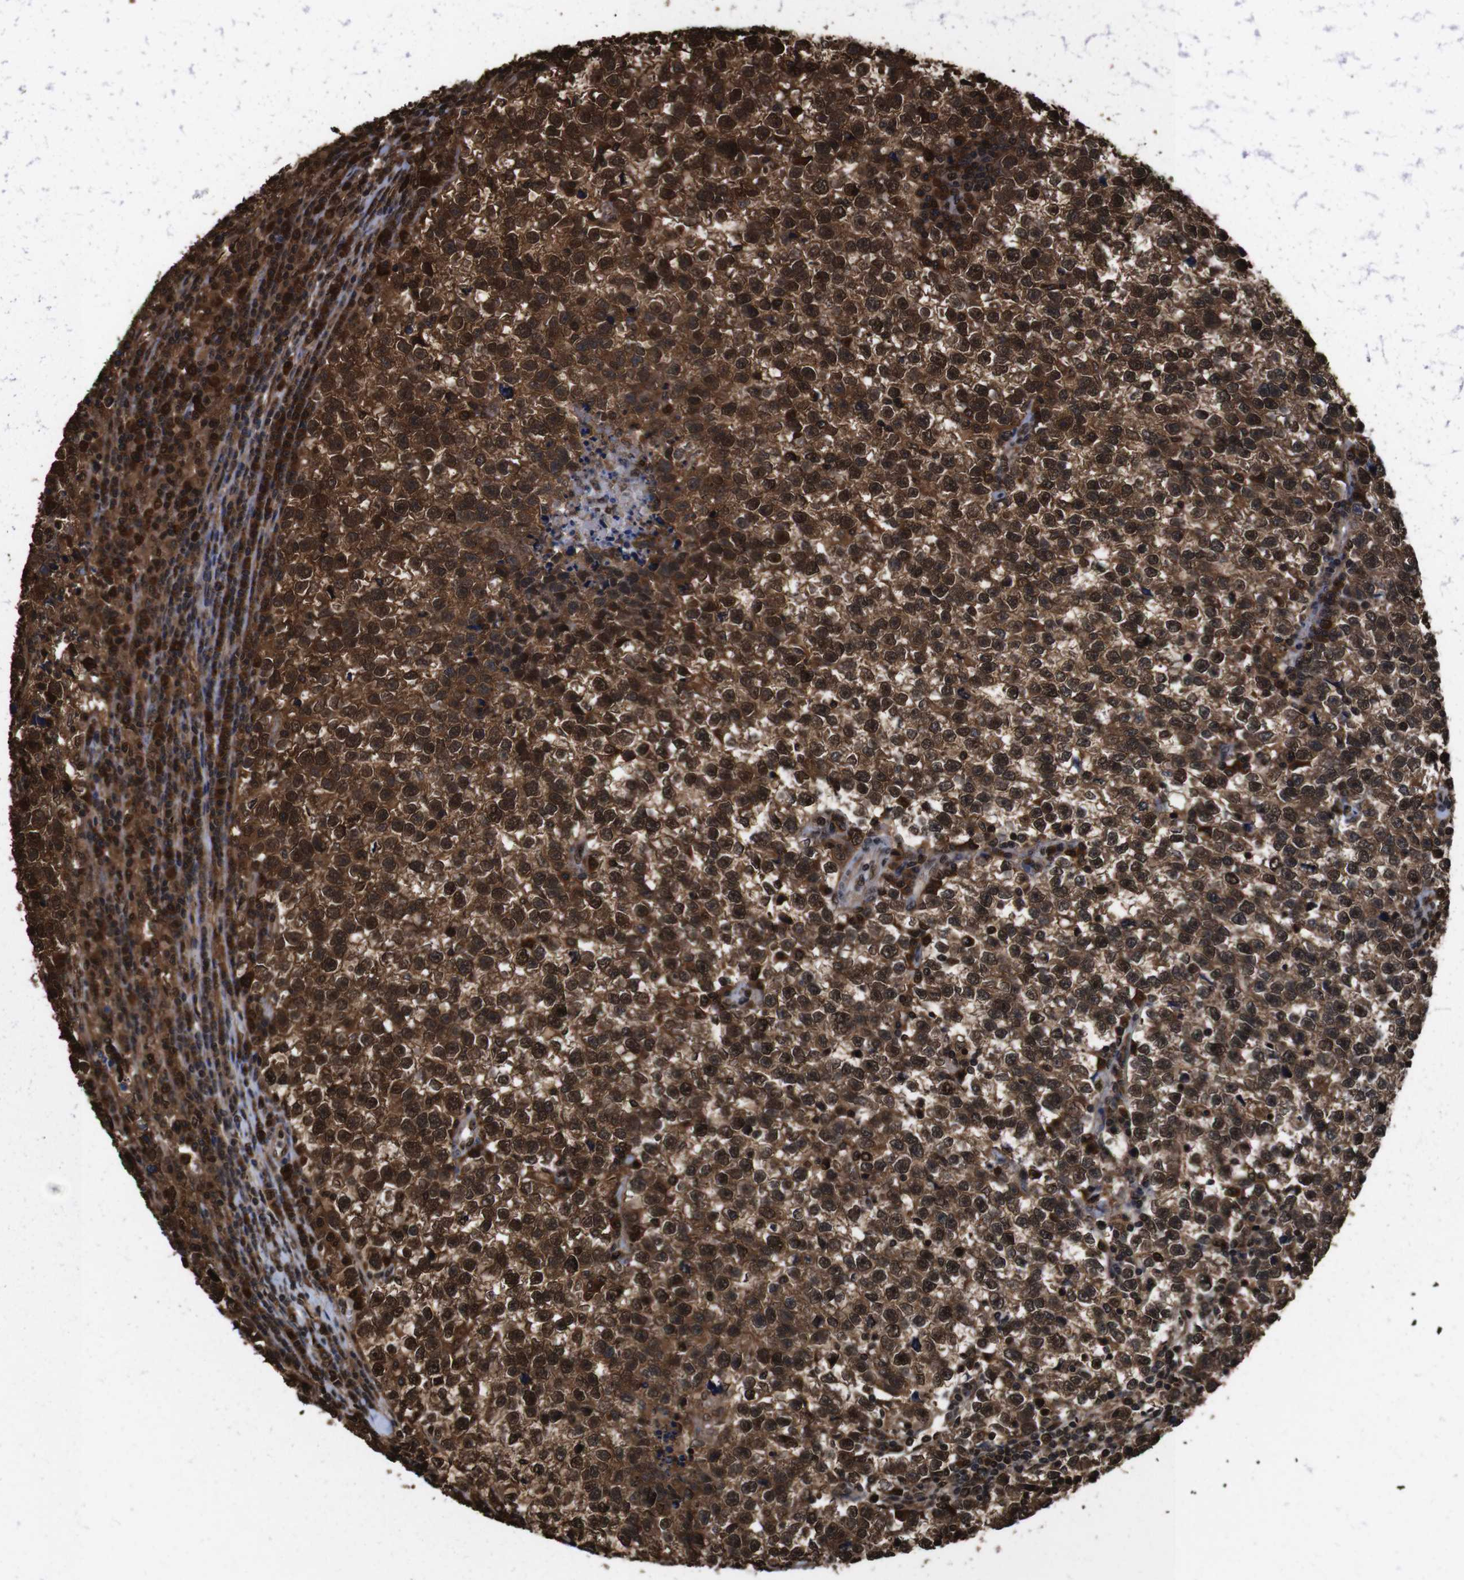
{"staining": {"intensity": "strong", "quantity": ">75%", "location": "cytoplasmic/membranous,nuclear"}, "tissue": "testis cancer", "cell_type": "Tumor cells", "image_type": "cancer", "snomed": [{"axis": "morphology", "description": "Normal tissue, NOS"}, {"axis": "morphology", "description": "Seminoma, NOS"}, {"axis": "topography", "description": "Testis"}], "caption": "IHC (DAB (3,3'-diaminobenzidine)) staining of testis cancer exhibits strong cytoplasmic/membranous and nuclear protein expression in about >75% of tumor cells. (DAB (3,3'-diaminobenzidine) IHC, brown staining for protein, blue staining for nuclei).", "gene": "VCP", "patient": {"sex": "male", "age": 43}}